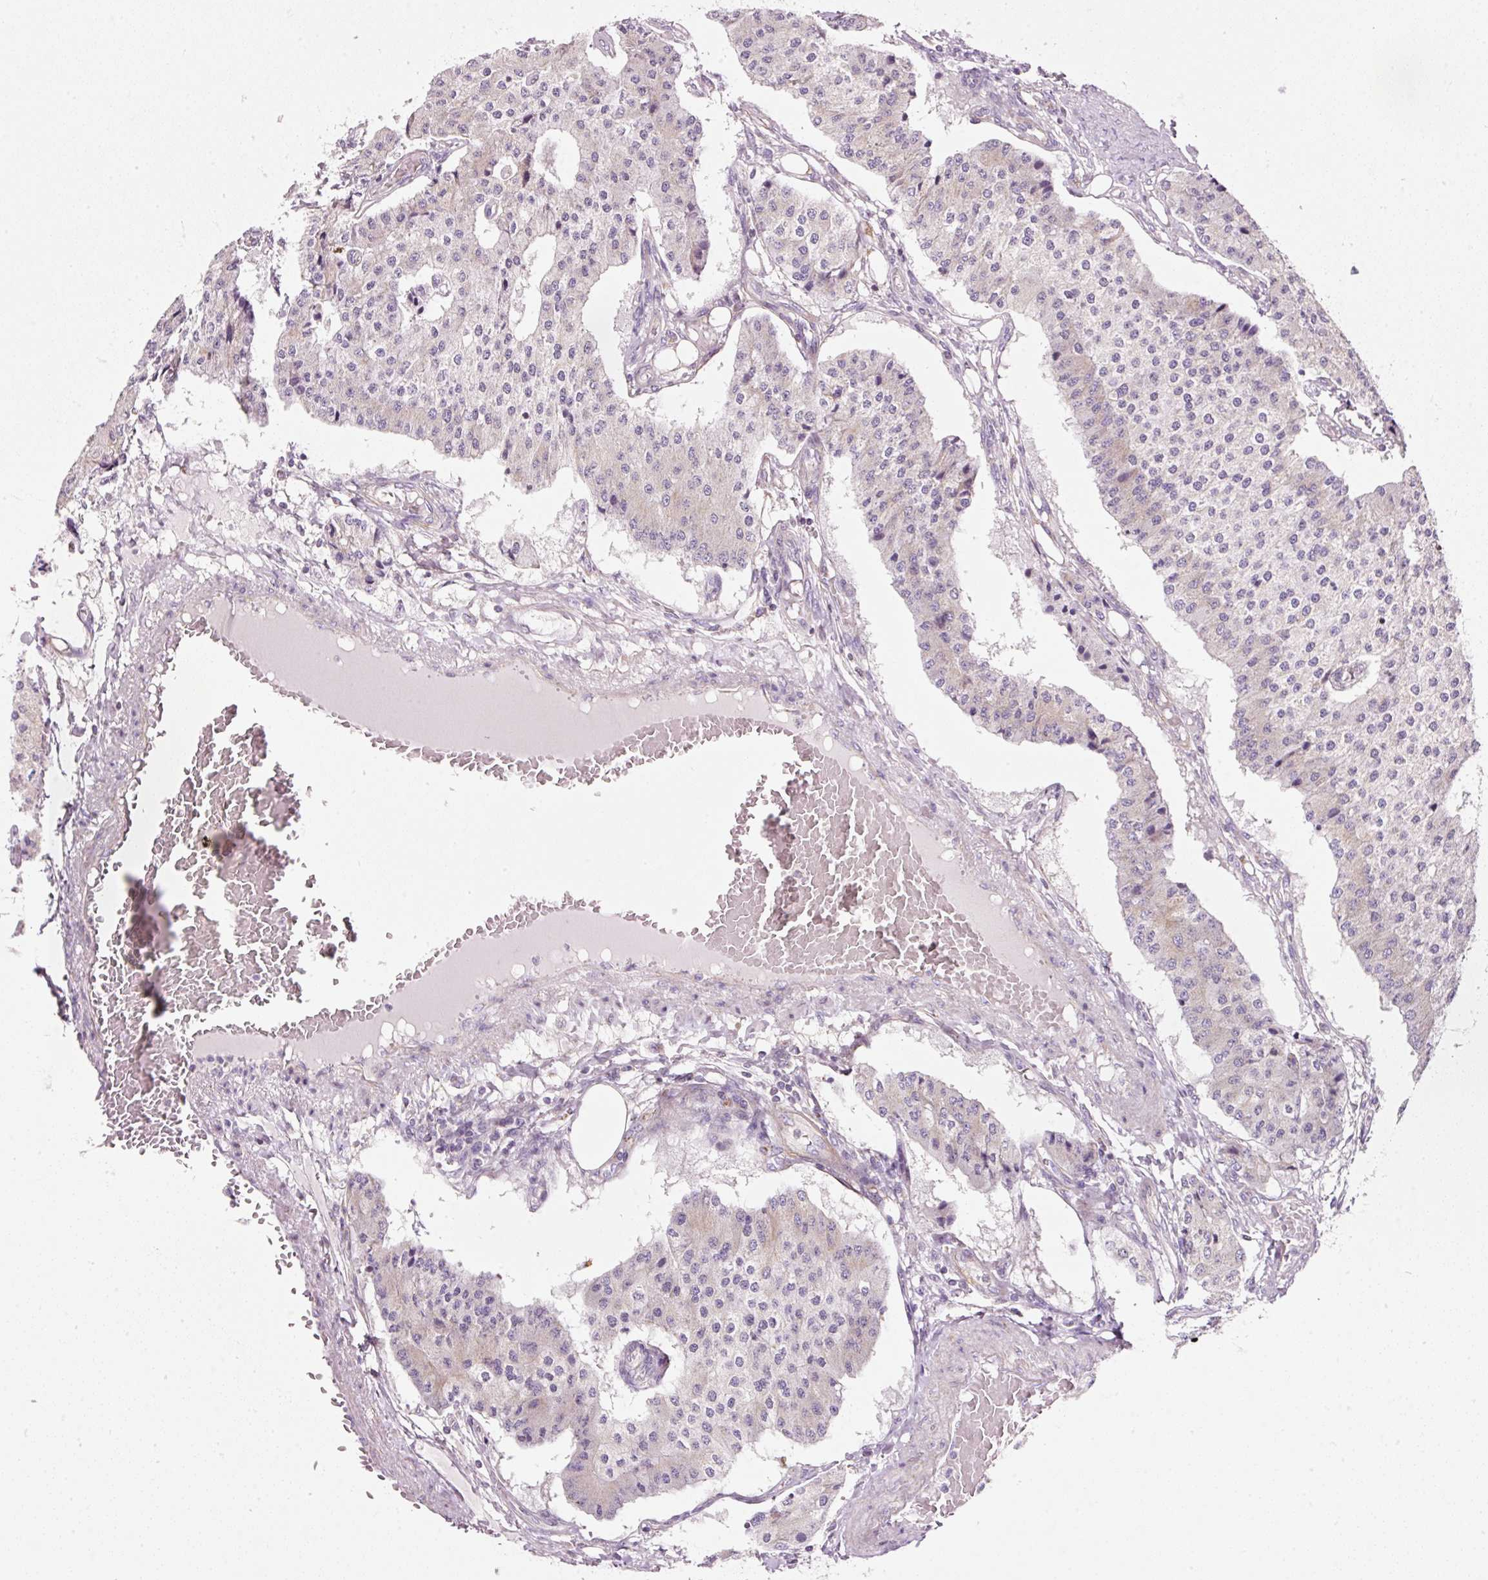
{"staining": {"intensity": "negative", "quantity": "none", "location": "none"}, "tissue": "carcinoid", "cell_type": "Tumor cells", "image_type": "cancer", "snomed": [{"axis": "morphology", "description": "Carcinoid, malignant, NOS"}, {"axis": "topography", "description": "Colon"}], "caption": "Tumor cells are negative for brown protein staining in carcinoid.", "gene": "NDUFA1", "patient": {"sex": "female", "age": 52}}